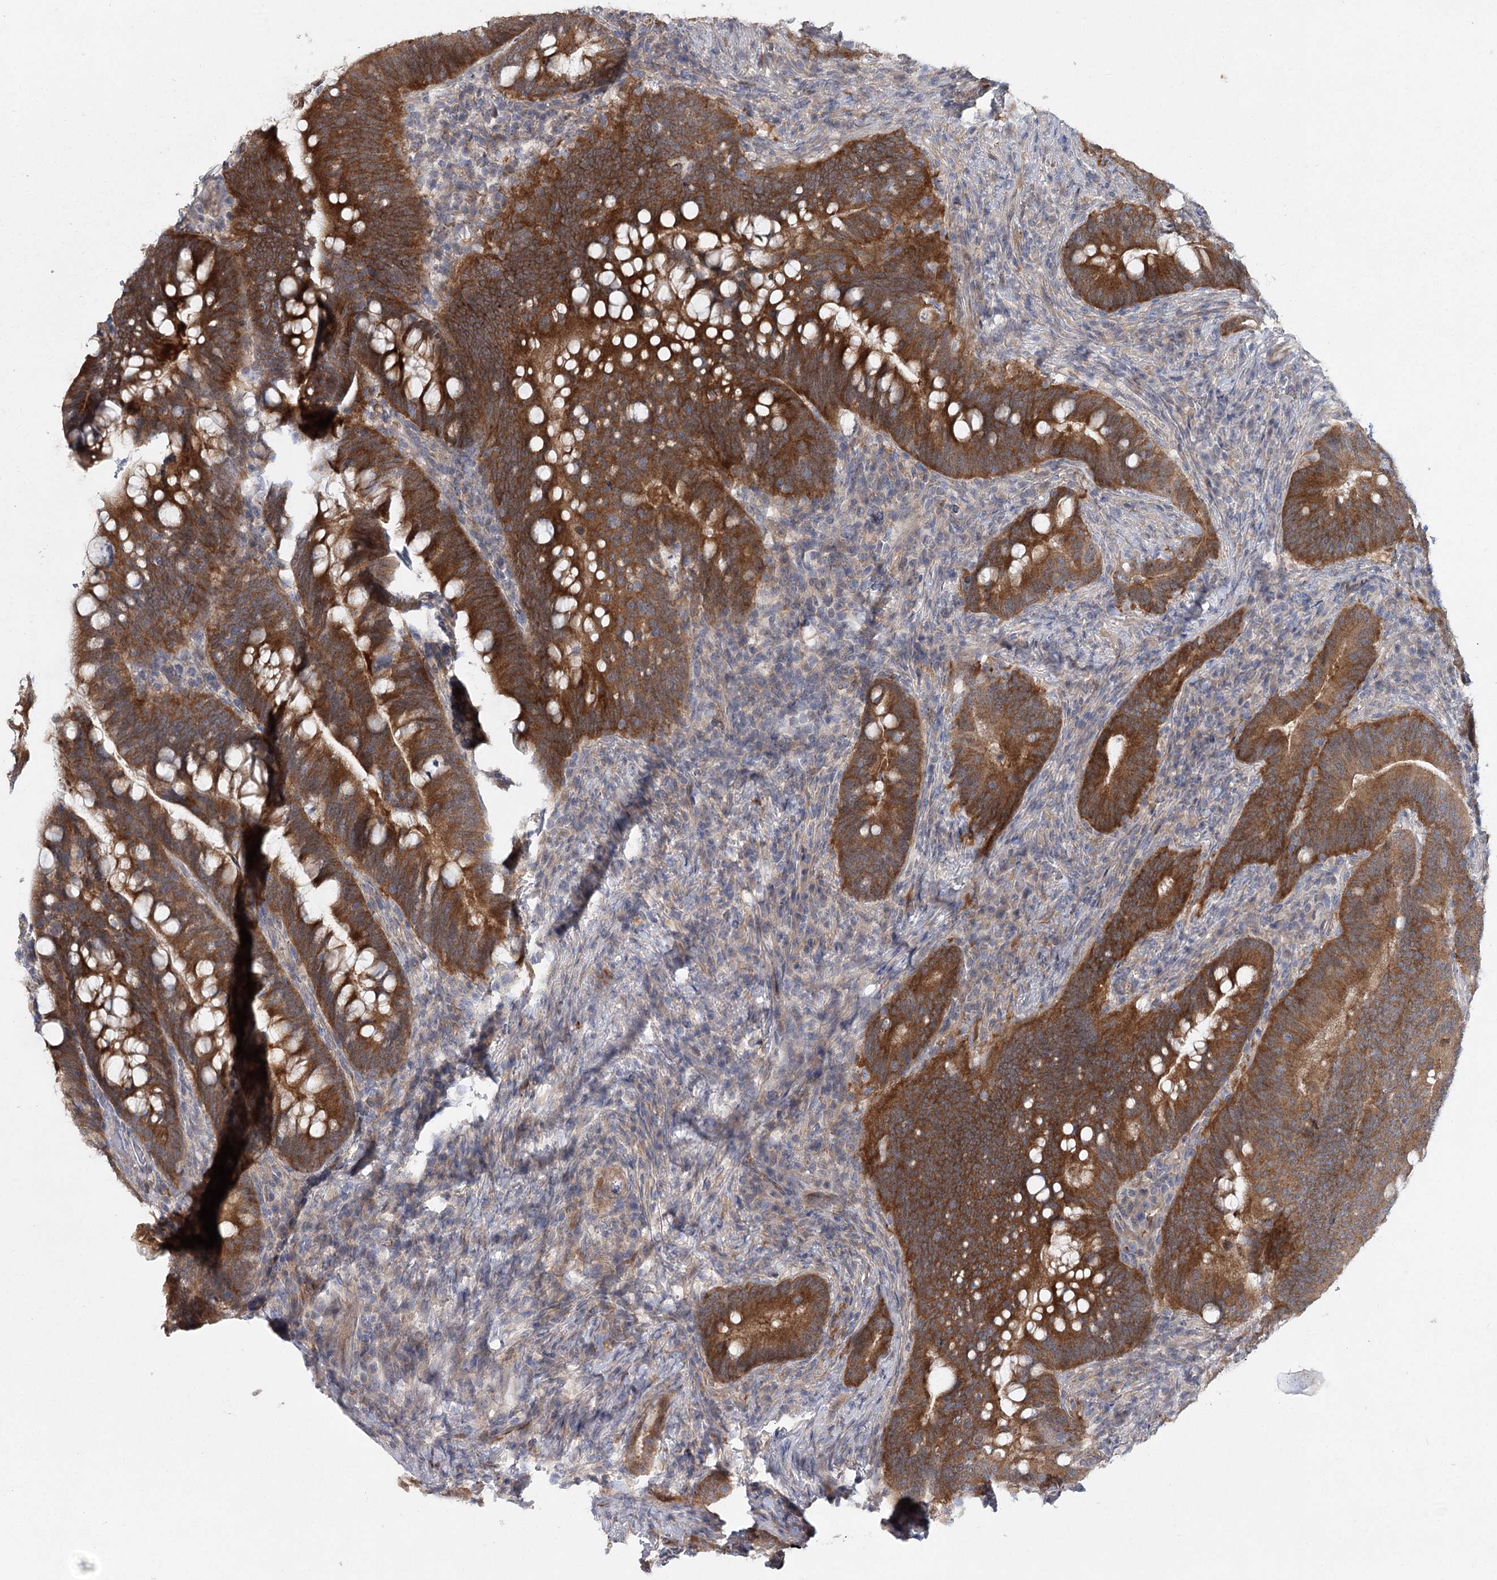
{"staining": {"intensity": "strong", "quantity": ">75%", "location": "cytoplasmic/membranous"}, "tissue": "colorectal cancer", "cell_type": "Tumor cells", "image_type": "cancer", "snomed": [{"axis": "morphology", "description": "Adenocarcinoma, NOS"}, {"axis": "topography", "description": "Colon"}], "caption": "Colorectal adenocarcinoma was stained to show a protein in brown. There is high levels of strong cytoplasmic/membranous staining in about >75% of tumor cells.", "gene": "MAP3K13", "patient": {"sex": "female", "age": 66}}